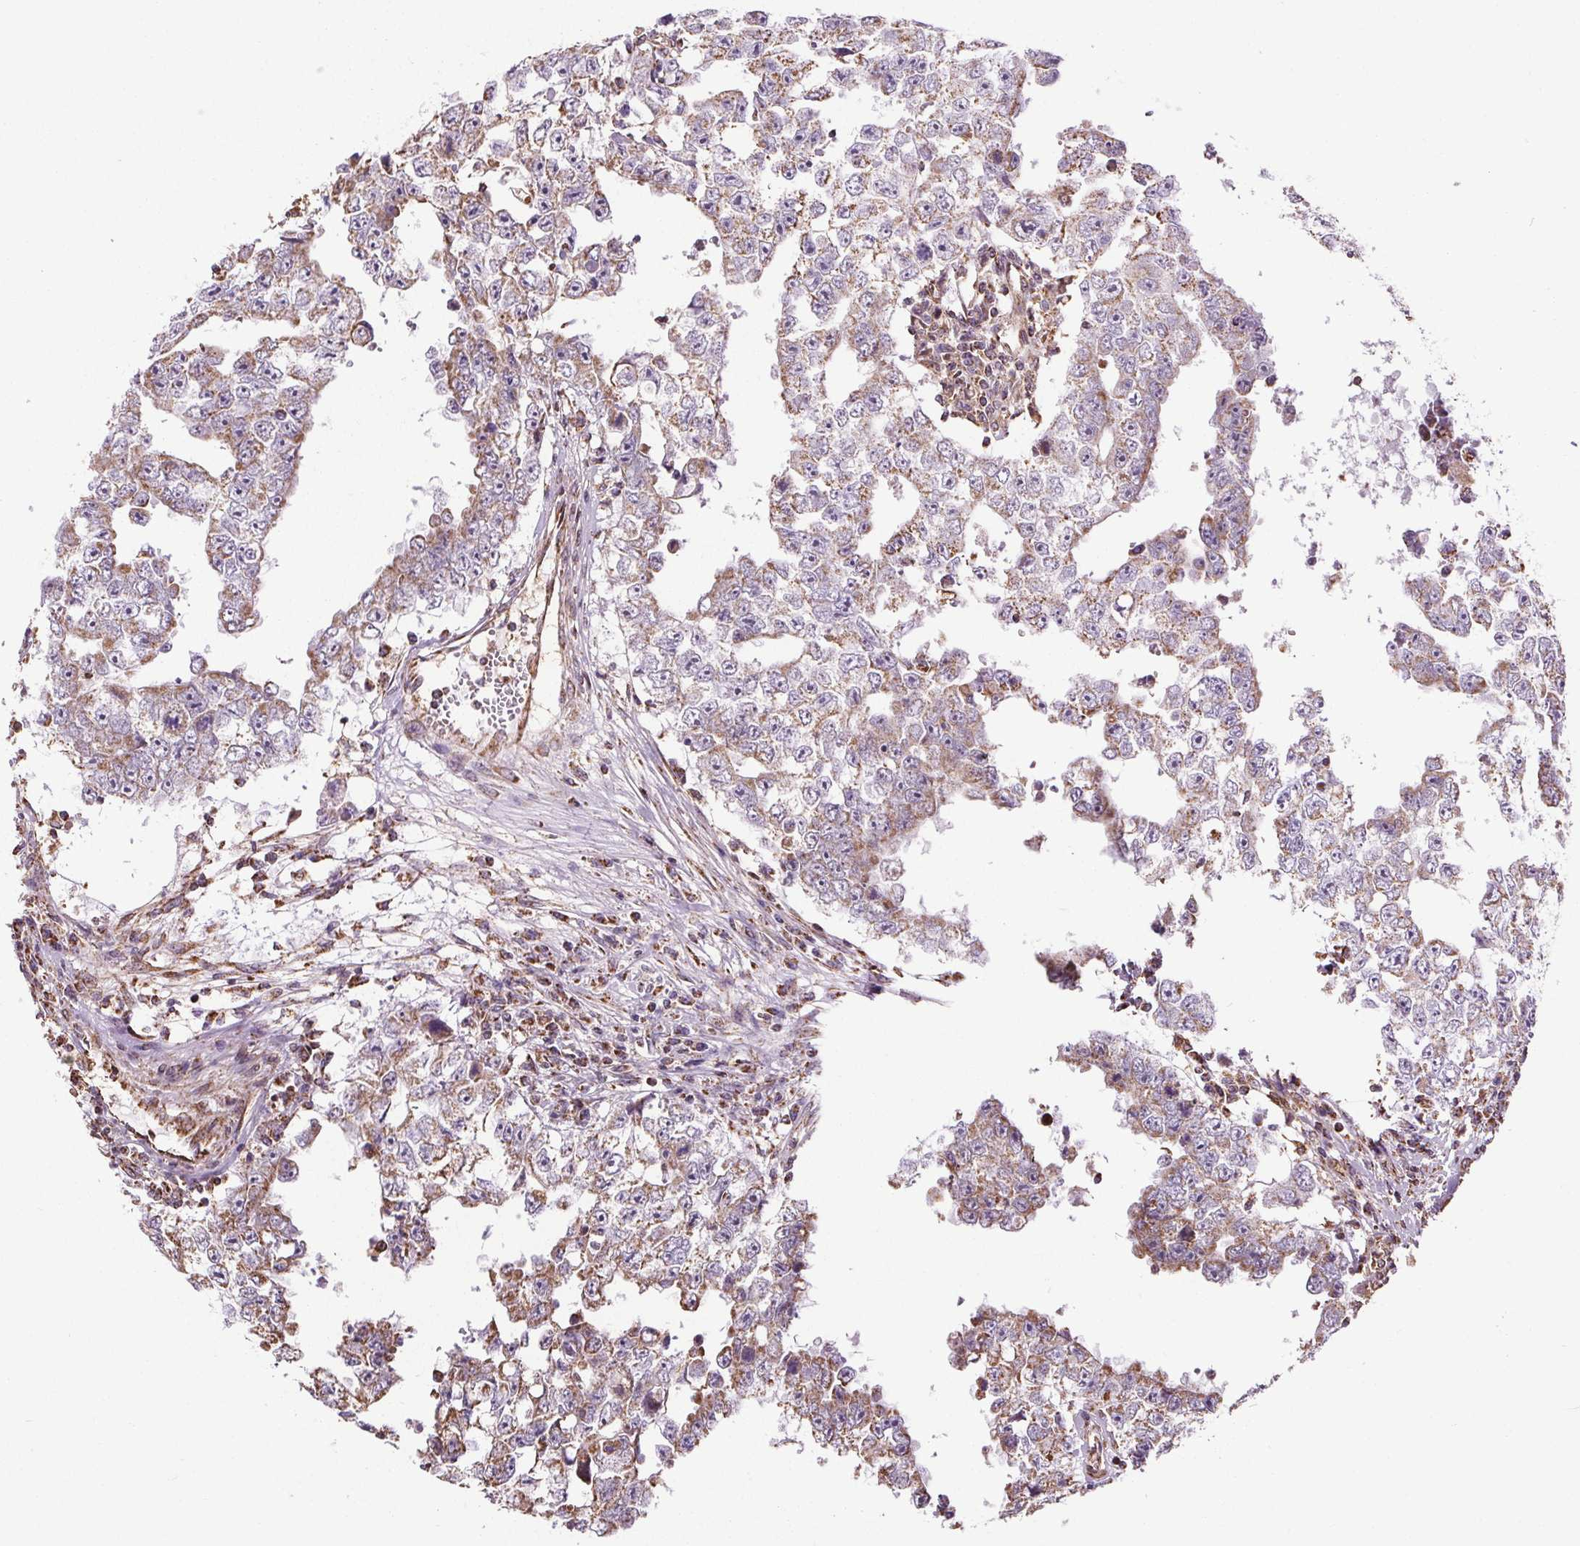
{"staining": {"intensity": "weak", "quantity": "25%-75%", "location": "cytoplasmic/membranous"}, "tissue": "testis cancer", "cell_type": "Tumor cells", "image_type": "cancer", "snomed": [{"axis": "morphology", "description": "Carcinoma, Embryonal, NOS"}, {"axis": "topography", "description": "Testis"}], "caption": "Brown immunohistochemical staining in embryonal carcinoma (testis) displays weak cytoplasmic/membranous staining in about 25%-75% of tumor cells. Nuclei are stained in blue.", "gene": "ZNF548", "patient": {"sex": "male", "age": 36}}